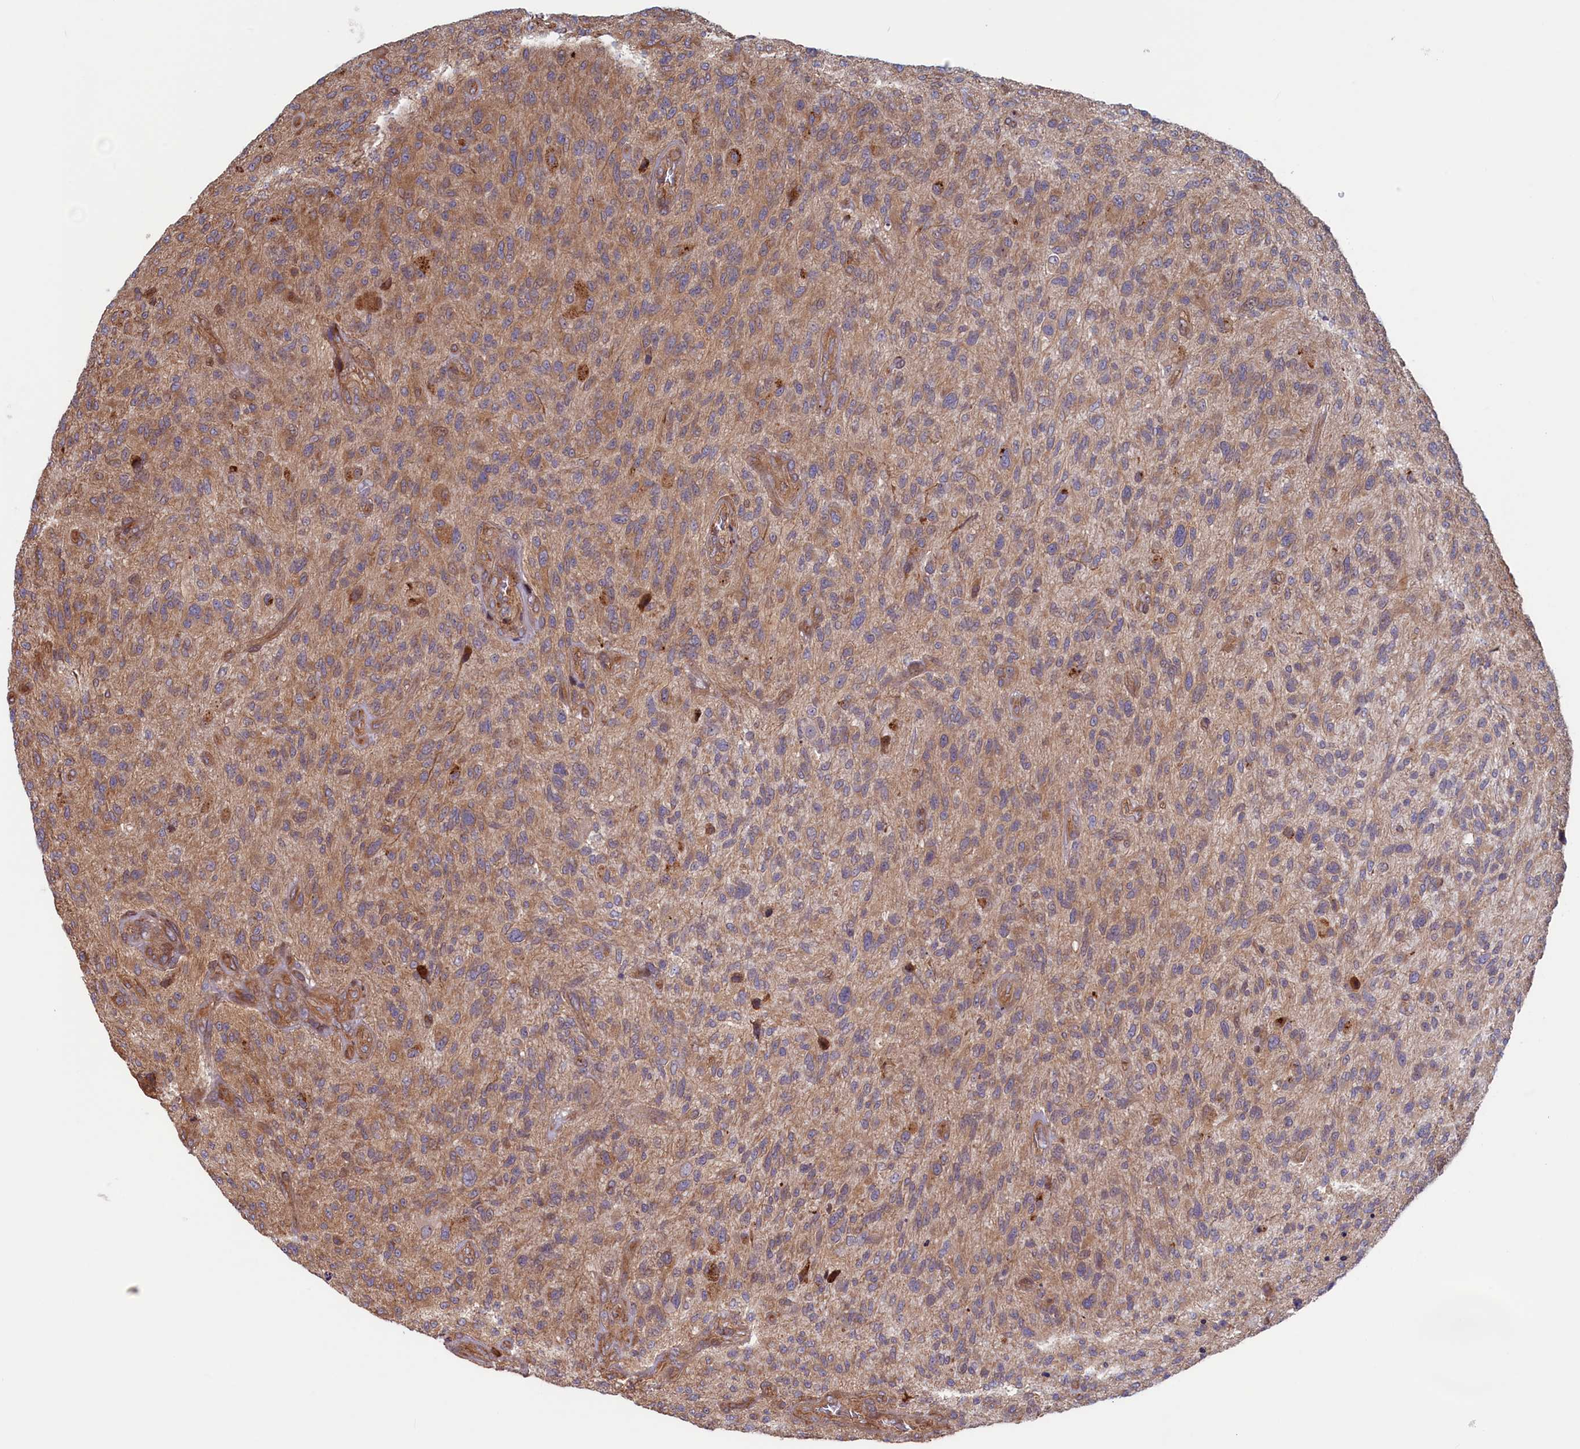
{"staining": {"intensity": "moderate", "quantity": ">75%", "location": "cytoplasmic/membranous"}, "tissue": "glioma", "cell_type": "Tumor cells", "image_type": "cancer", "snomed": [{"axis": "morphology", "description": "Glioma, malignant, High grade"}, {"axis": "topography", "description": "Brain"}], "caption": "Moderate cytoplasmic/membranous protein expression is seen in about >75% of tumor cells in glioma.", "gene": "RILPL1", "patient": {"sex": "male", "age": 47}}